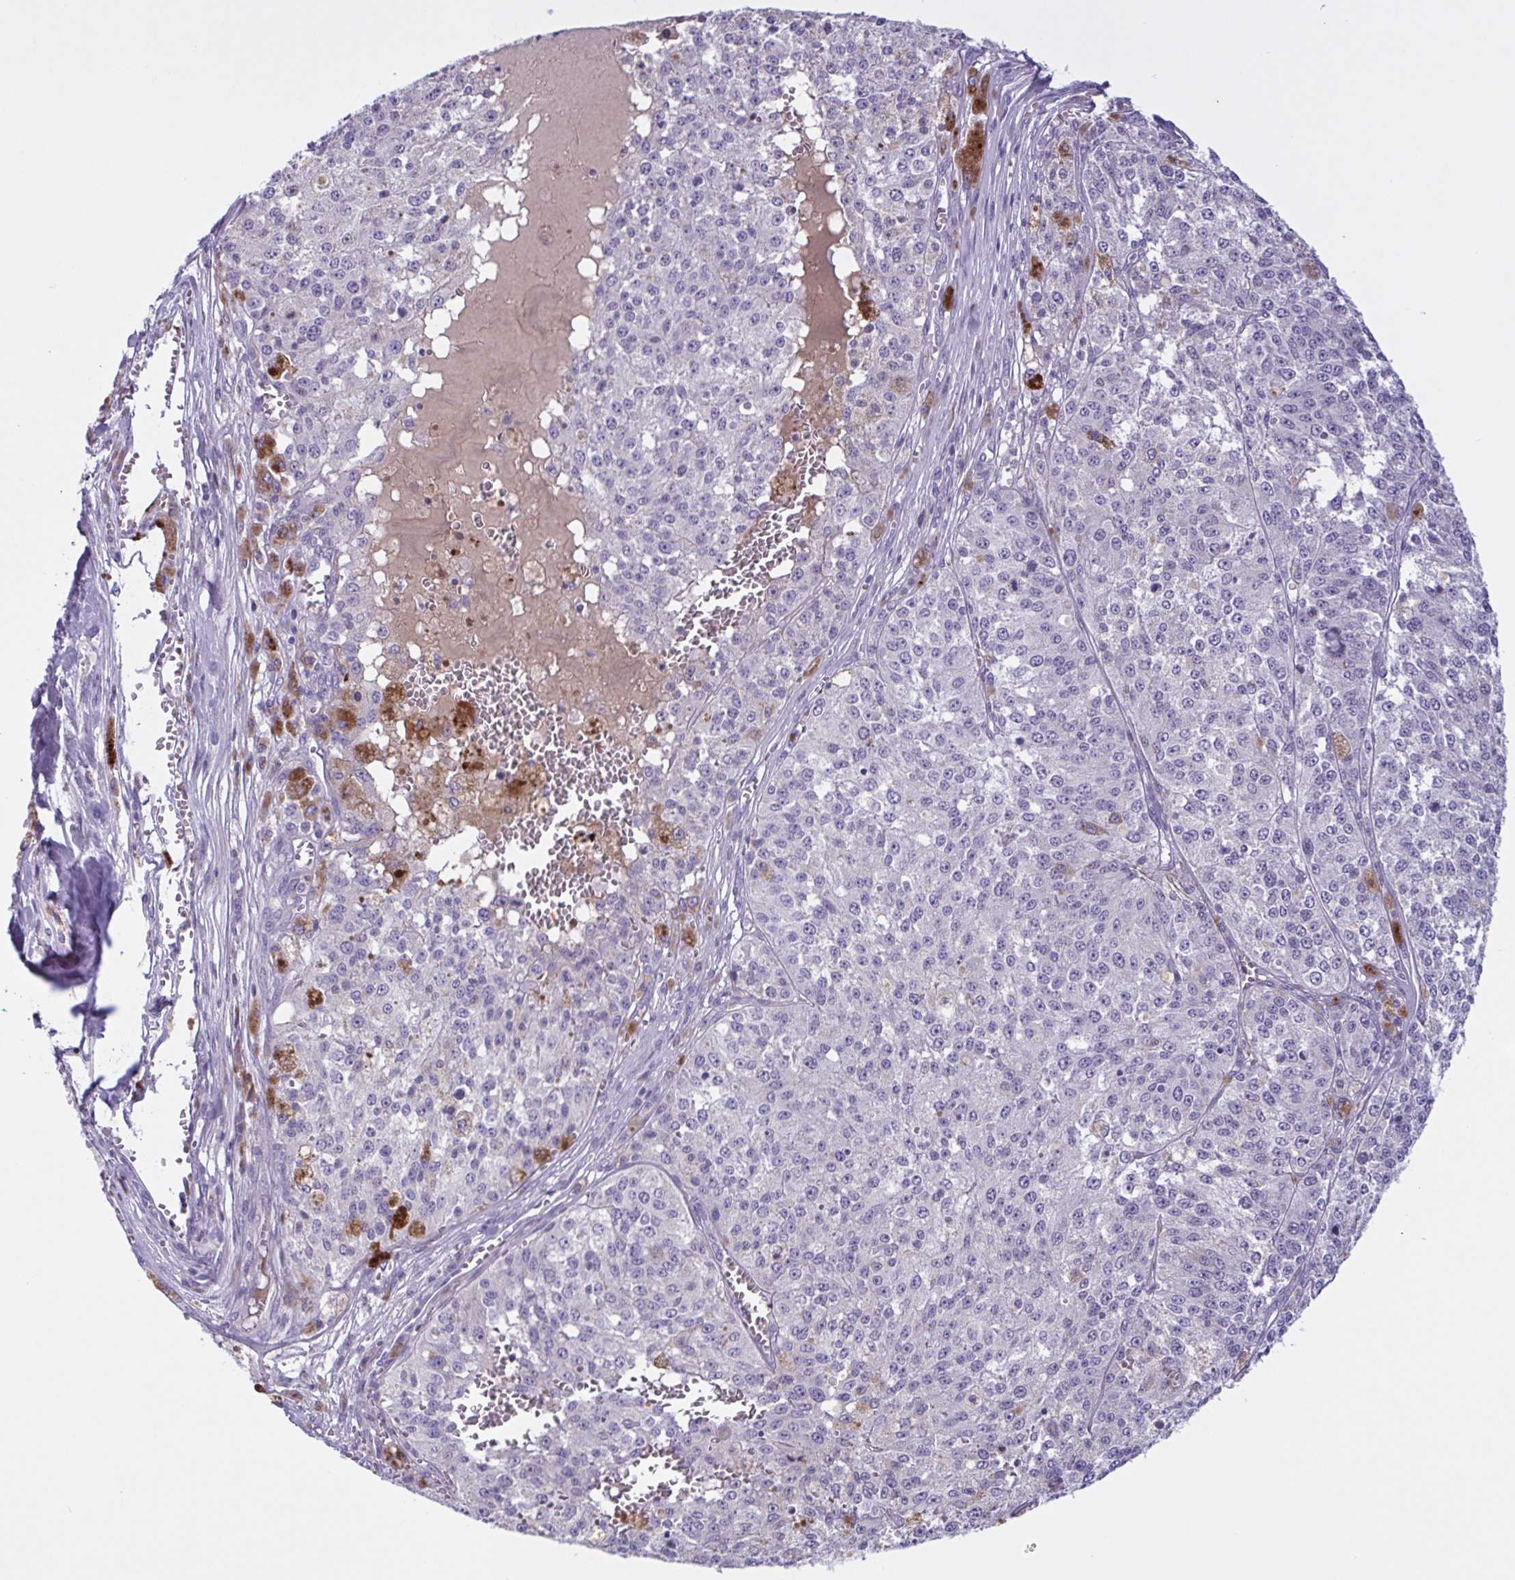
{"staining": {"intensity": "negative", "quantity": "none", "location": "none"}, "tissue": "melanoma", "cell_type": "Tumor cells", "image_type": "cancer", "snomed": [{"axis": "morphology", "description": "Malignant melanoma, Metastatic site"}, {"axis": "topography", "description": "Lymph node"}], "caption": "A micrograph of human melanoma is negative for staining in tumor cells.", "gene": "F13B", "patient": {"sex": "female", "age": 64}}